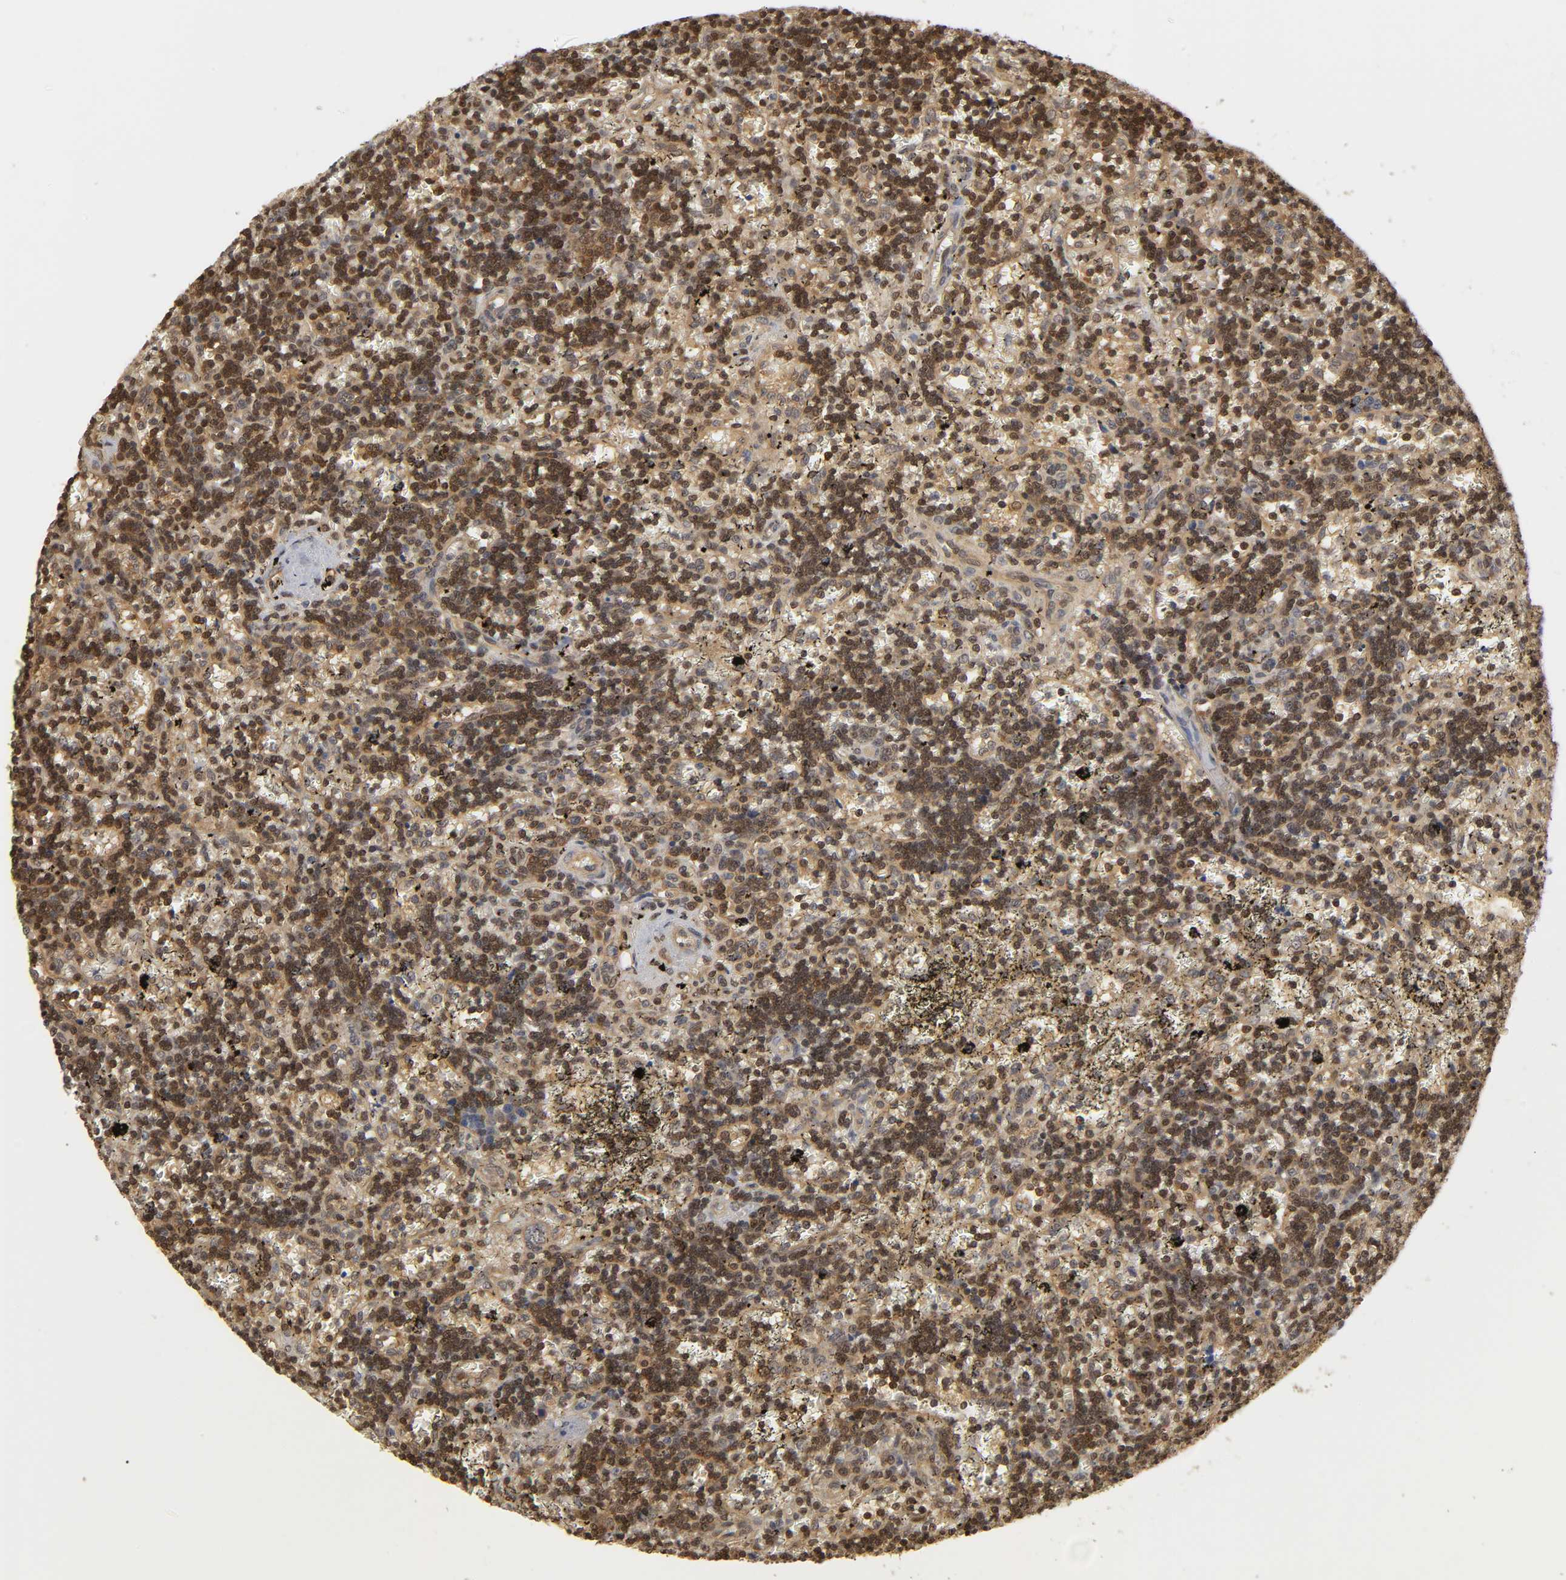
{"staining": {"intensity": "moderate", "quantity": ">75%", "location": "cytoplasmic/membranous,nuclear"}, "tissue": "lymphoma", "cell_type": "Tumor cells", "image_type": "cancer", "snomed": [{"axis": "morphology", "description": "Malignant lymphoma, non-Hodgkin's type, Low grade"}, {"axis": "topography", "description": "Spleen"}], "caption": "Human lymphoma stained with a brown dye demonstrates moderate cytoplasmic/membranous and nuclear positive staining in approximately >75% of tumor cells.", "gene": "PARK7", "patient": {"sex": "male", "age": 60}}